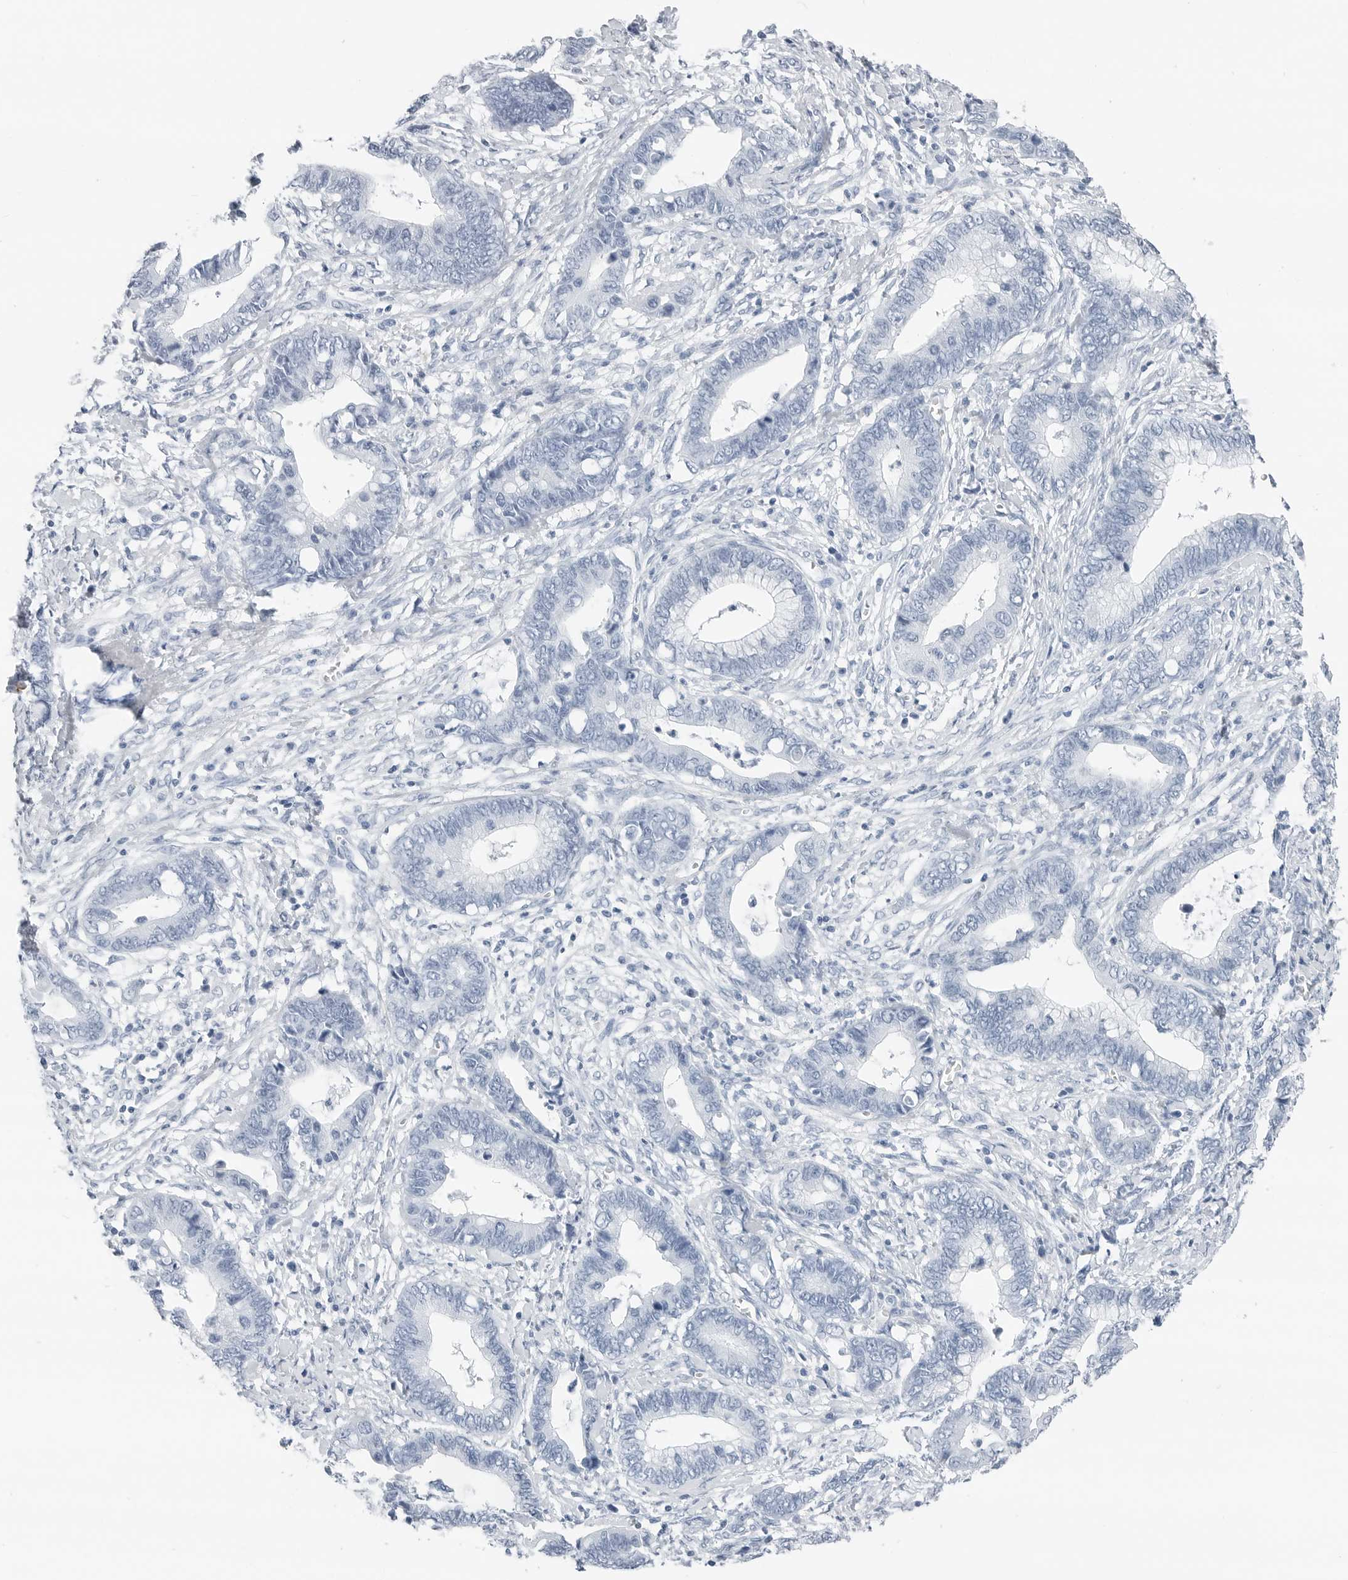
{"staining": {"intensity": "negative", "quantity": "none", "location": "none"}, "tissue": "cervical cancer", "cell_type": "Tumor cells", "image_type": "cancer", "snomed": [{"axis": "morphology", "description": "Adenocarcinoma, NOS"}, {"axis": "topography", "description": "Cervix"}], "caption": "Tumor cells are negative for brown protein staining in adenocarcinoma (cervical).", "gene": "SLPI", "patient": {"sex": "female", "age": 44}}